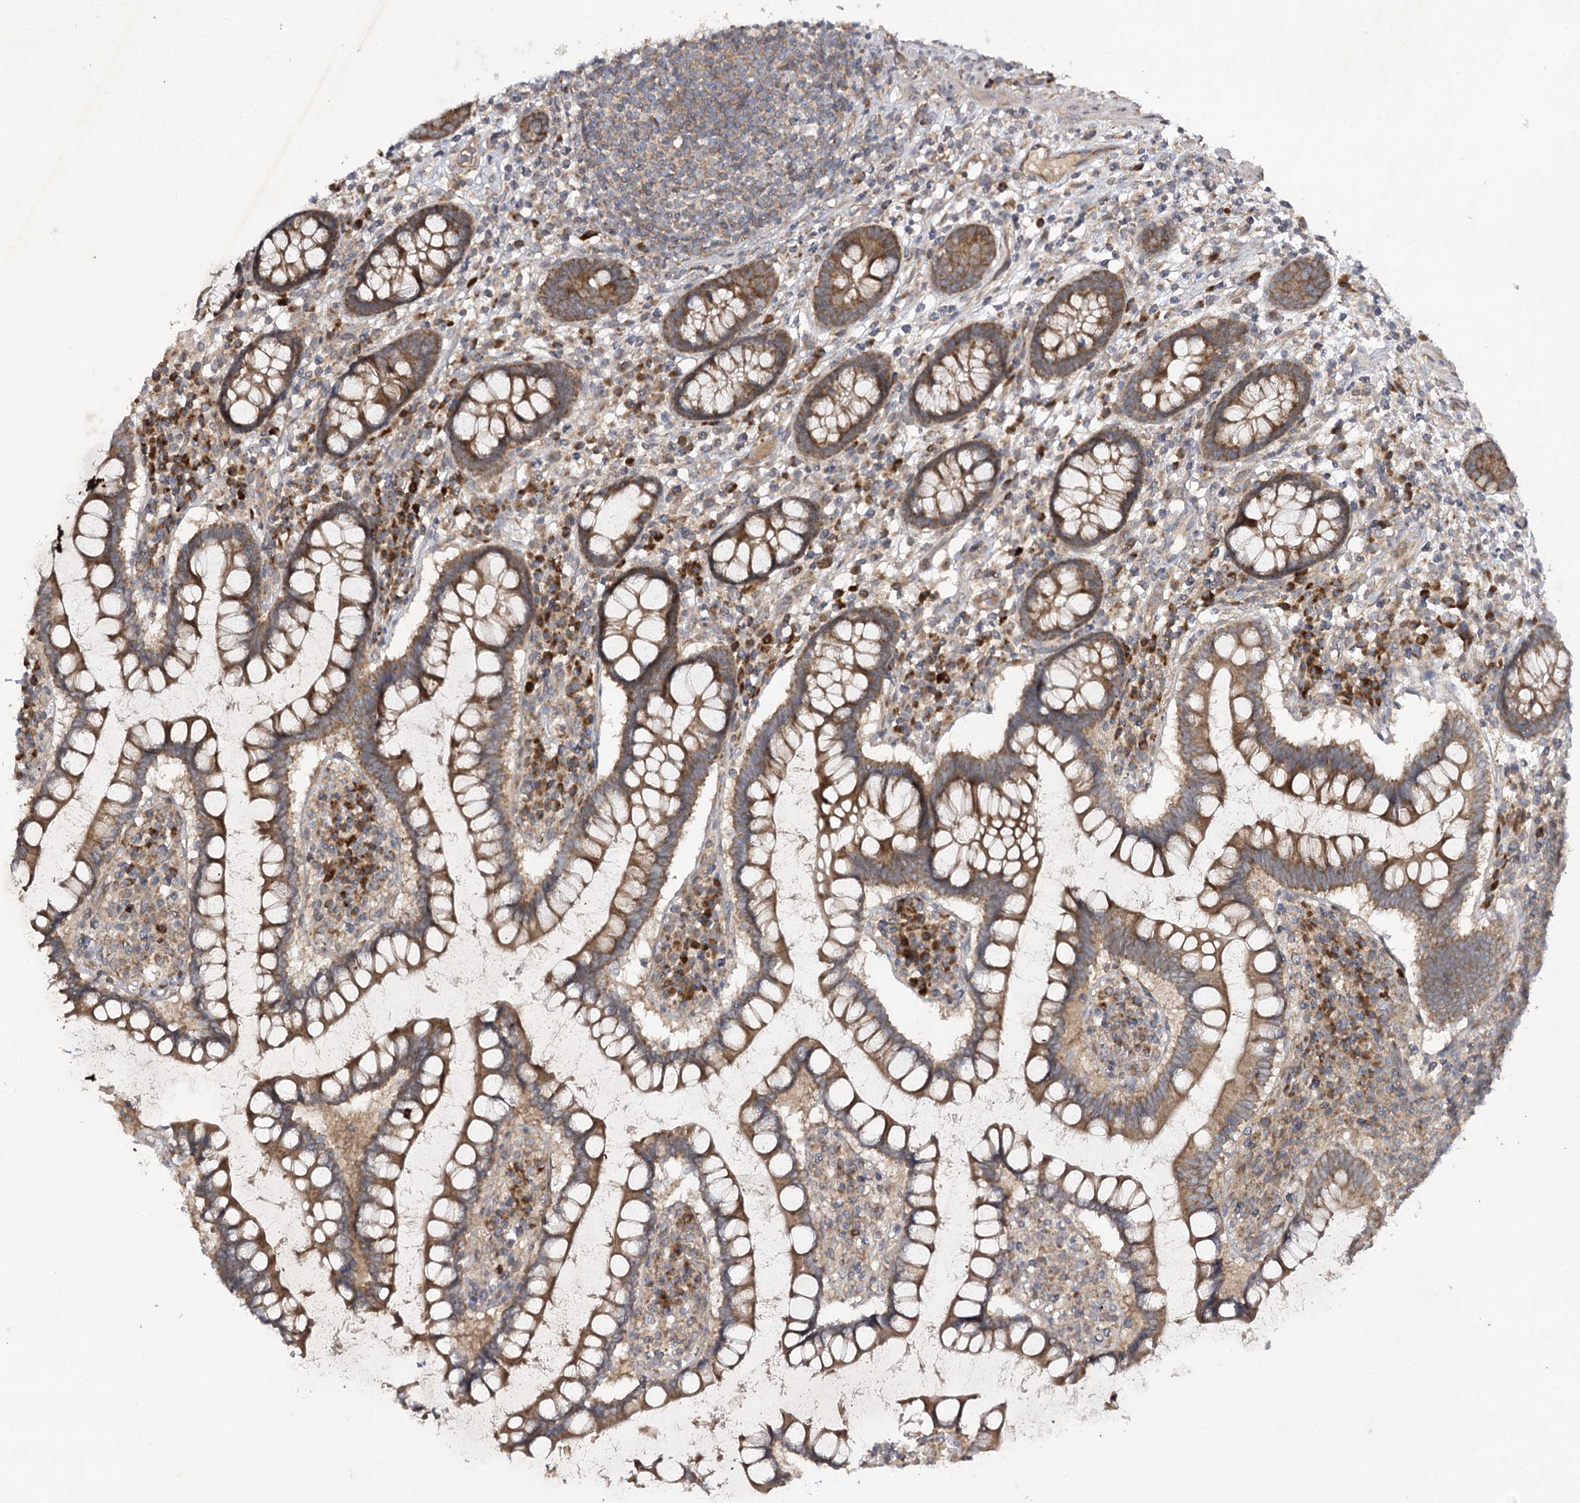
{"staining": {"intensity": "weak", "quantity": ">75%", "location": "cytoplasmic/membranous"}, "tissue": "colon", "cell_type": "Endothelial cells", "image_type": "normal", "snomed": [{"axis": "morphology", "description": "Normal tissue, NOS"}, {"axis": "topography", "description": "Colon"}], "caption": "Colon stained with DAB immunohistochemistry shows low levels of weak cytoplasmic/membranous staining in about >75% of endothelial cells.", "gene": "TRAF3IP1", "patient": {"sex": "female", "age": 79}}